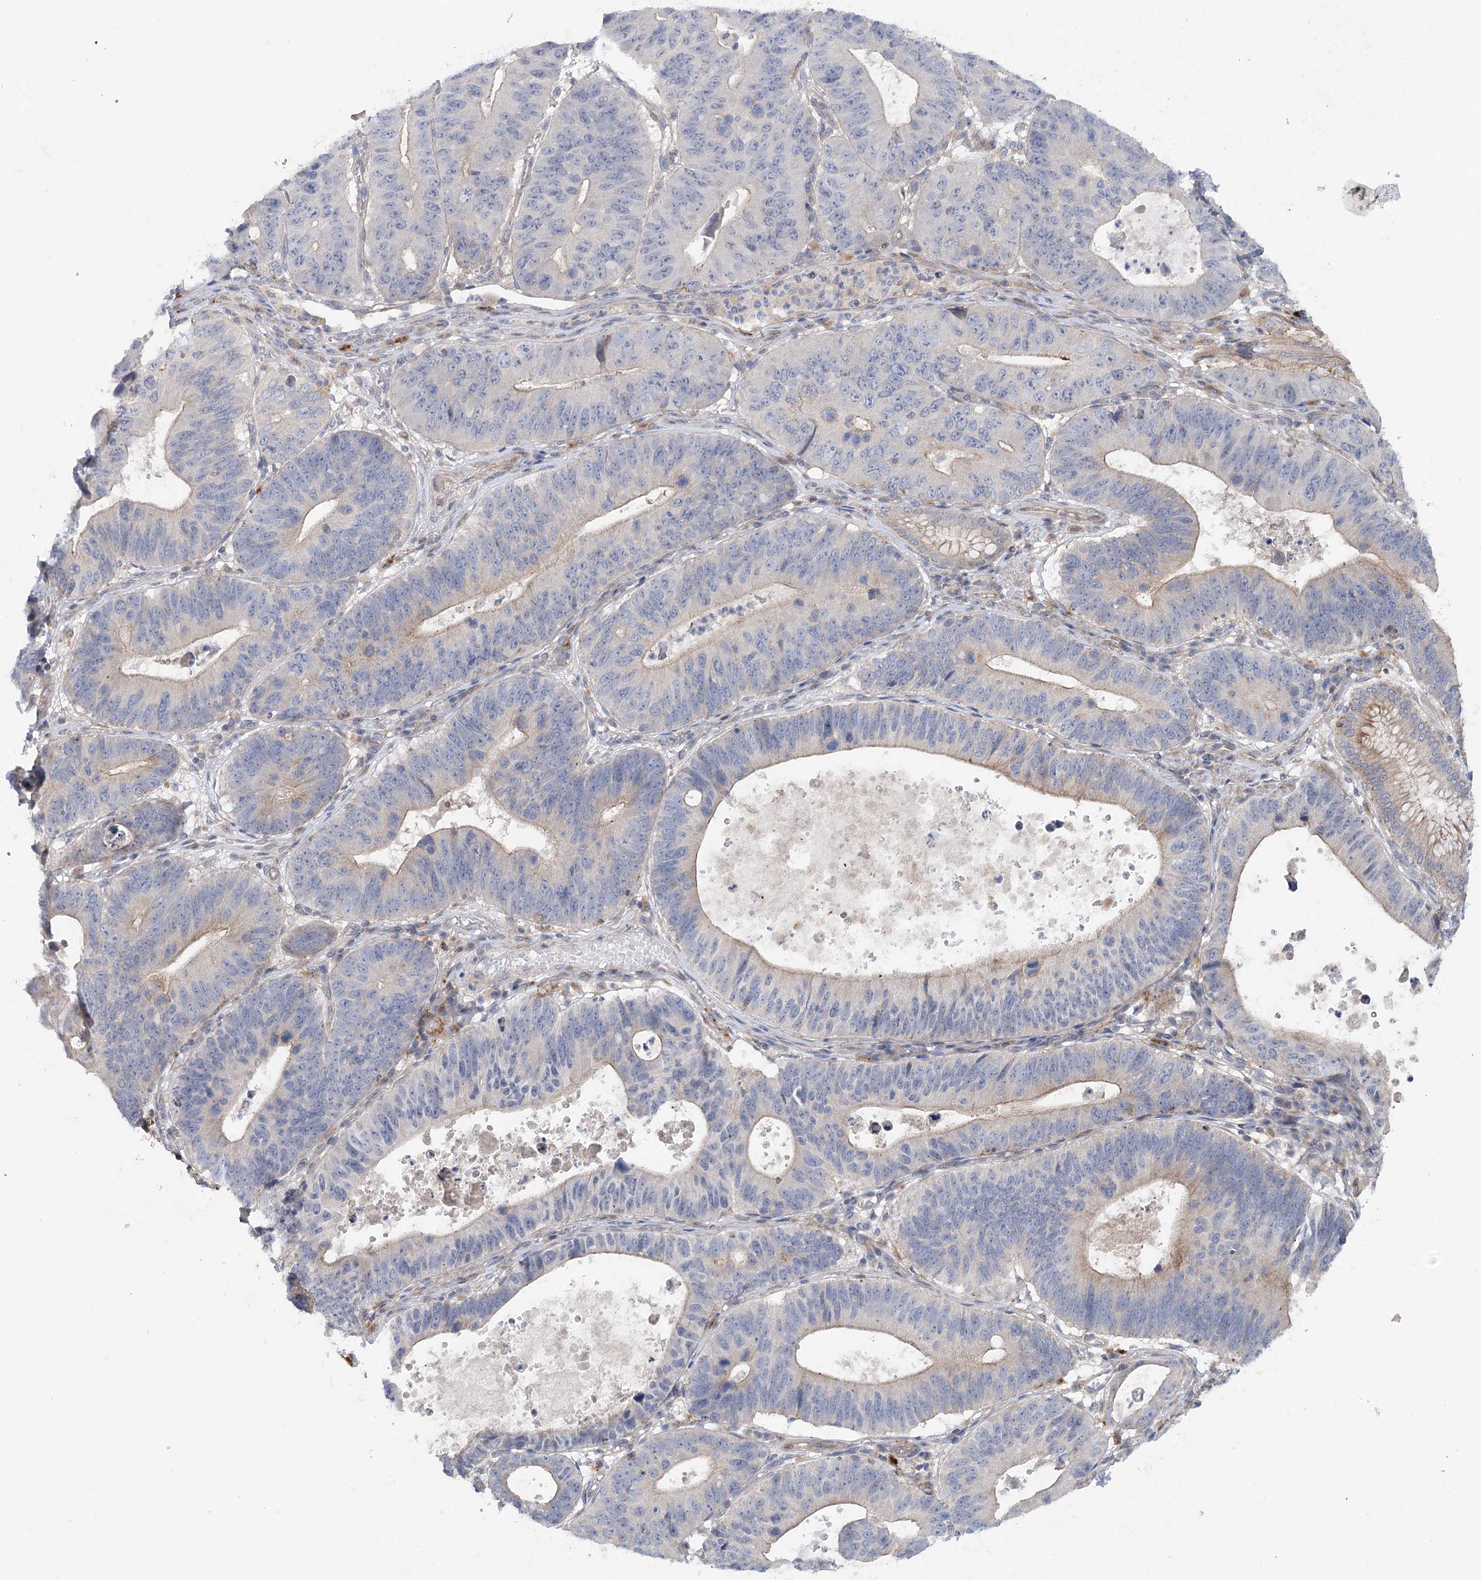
{"staining": {"intensity": "negative", "quantity": "none", "location": "none"}, "tissue": "stomach cancer", "cell_type": "Tumor cells", "image_type": "cancer", "snomed": [{"axis": "morphology", "description": "Adenocarcinoma, NOS"}, {"axis": "topography", "description": "Stomach"}], "caption": "There is no significant staining in tumor cells of stomach cancer (adenocarcinoma).", "gene": "SCN11A", "patient": {"sex": "male", "age": 59}}